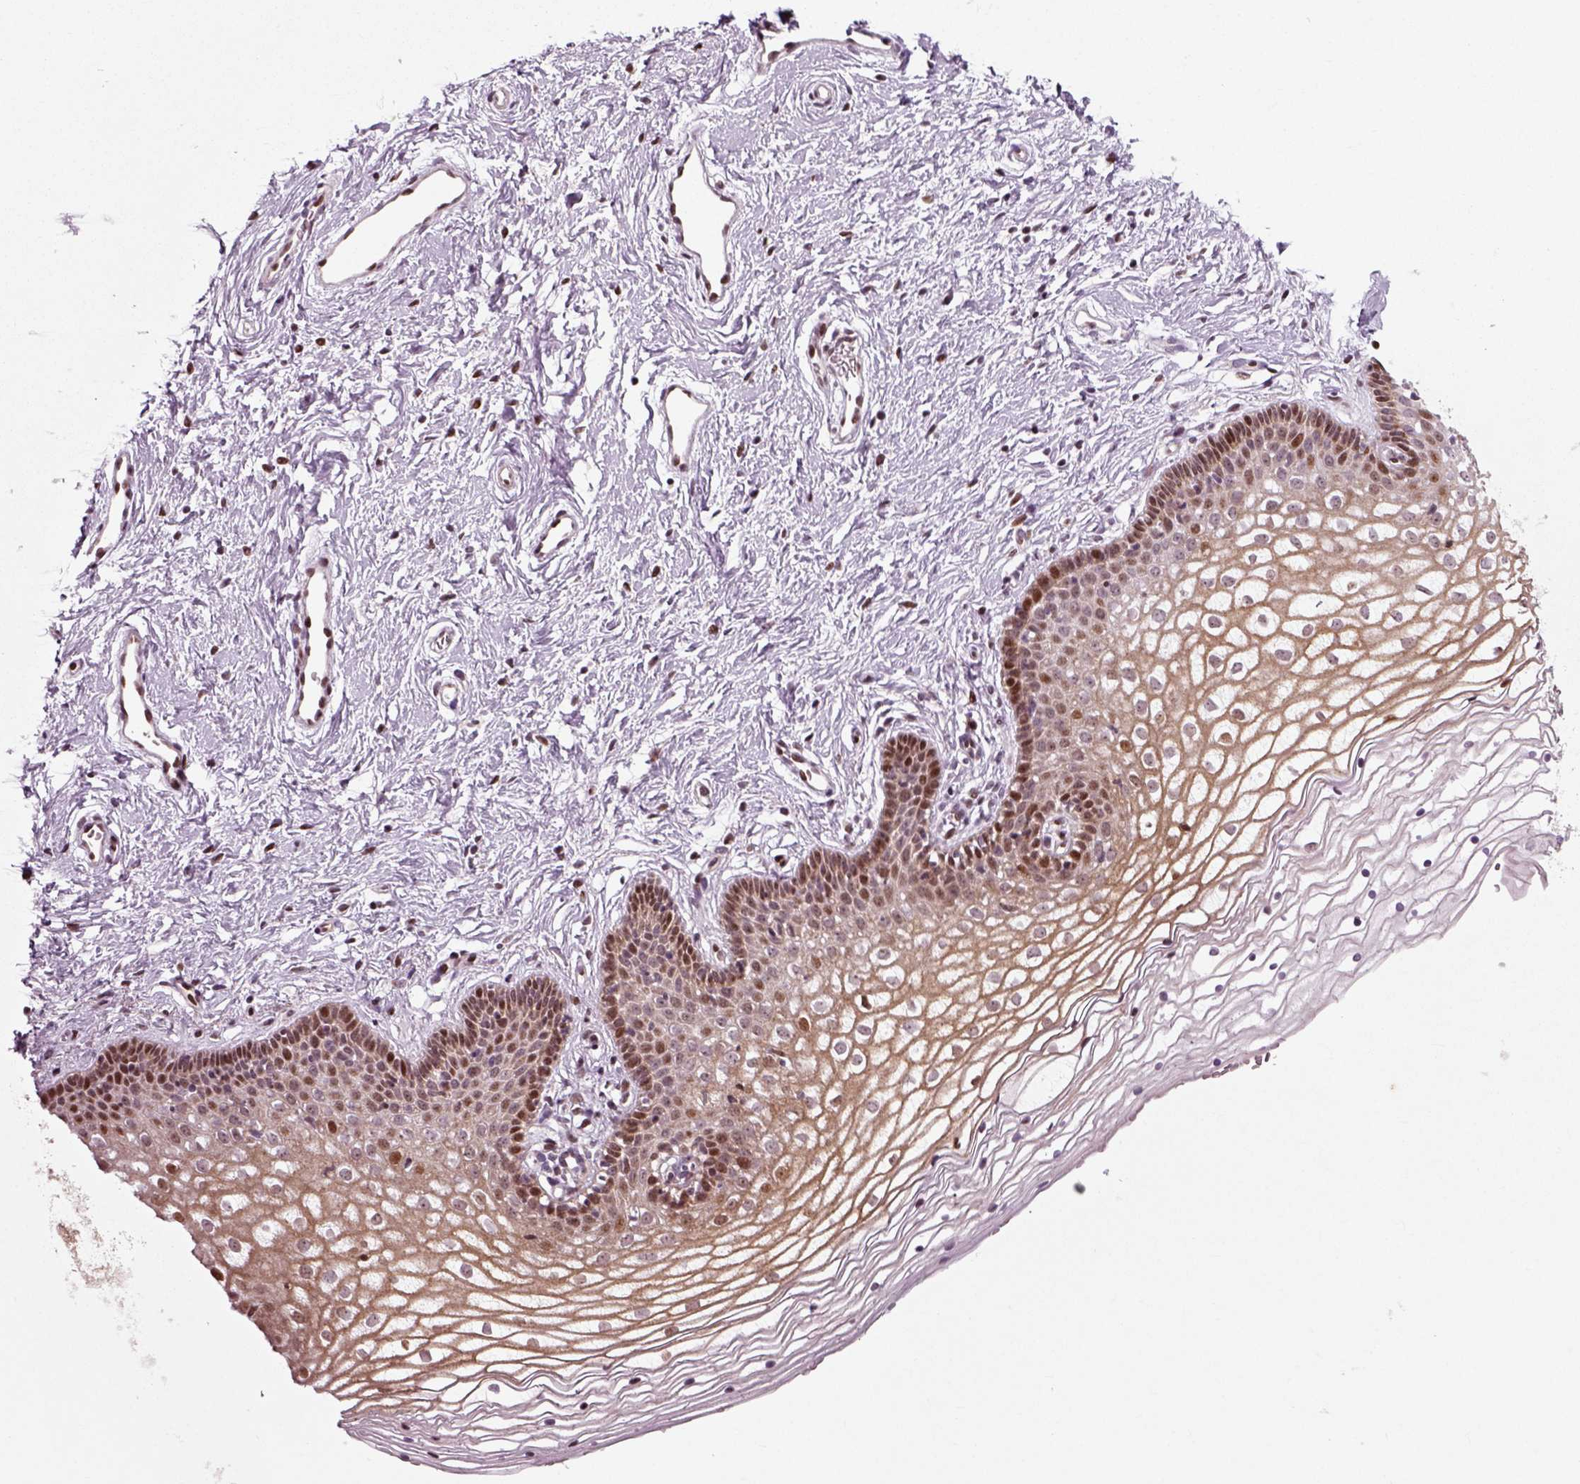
{"staining": {"intensity": "strong", "quantity": "<25%", "location": "nuclear"}, "tissue": "vagina", "cell_type": "Squamous epithelial cells", "image_type": "normal", "snomed": [{"axis": "morphology", "description": "Normal tissue, NOS"}, {"axis": "topography", "description": "Vagina"}], "caption": "Normal vagina reveals strong nuclear positivity in about <25% of squamous epithelial cells, visualized by immunohistochemistry.", "gene": "CDC14A", "patient": {"sex": "female", "age": 36}}